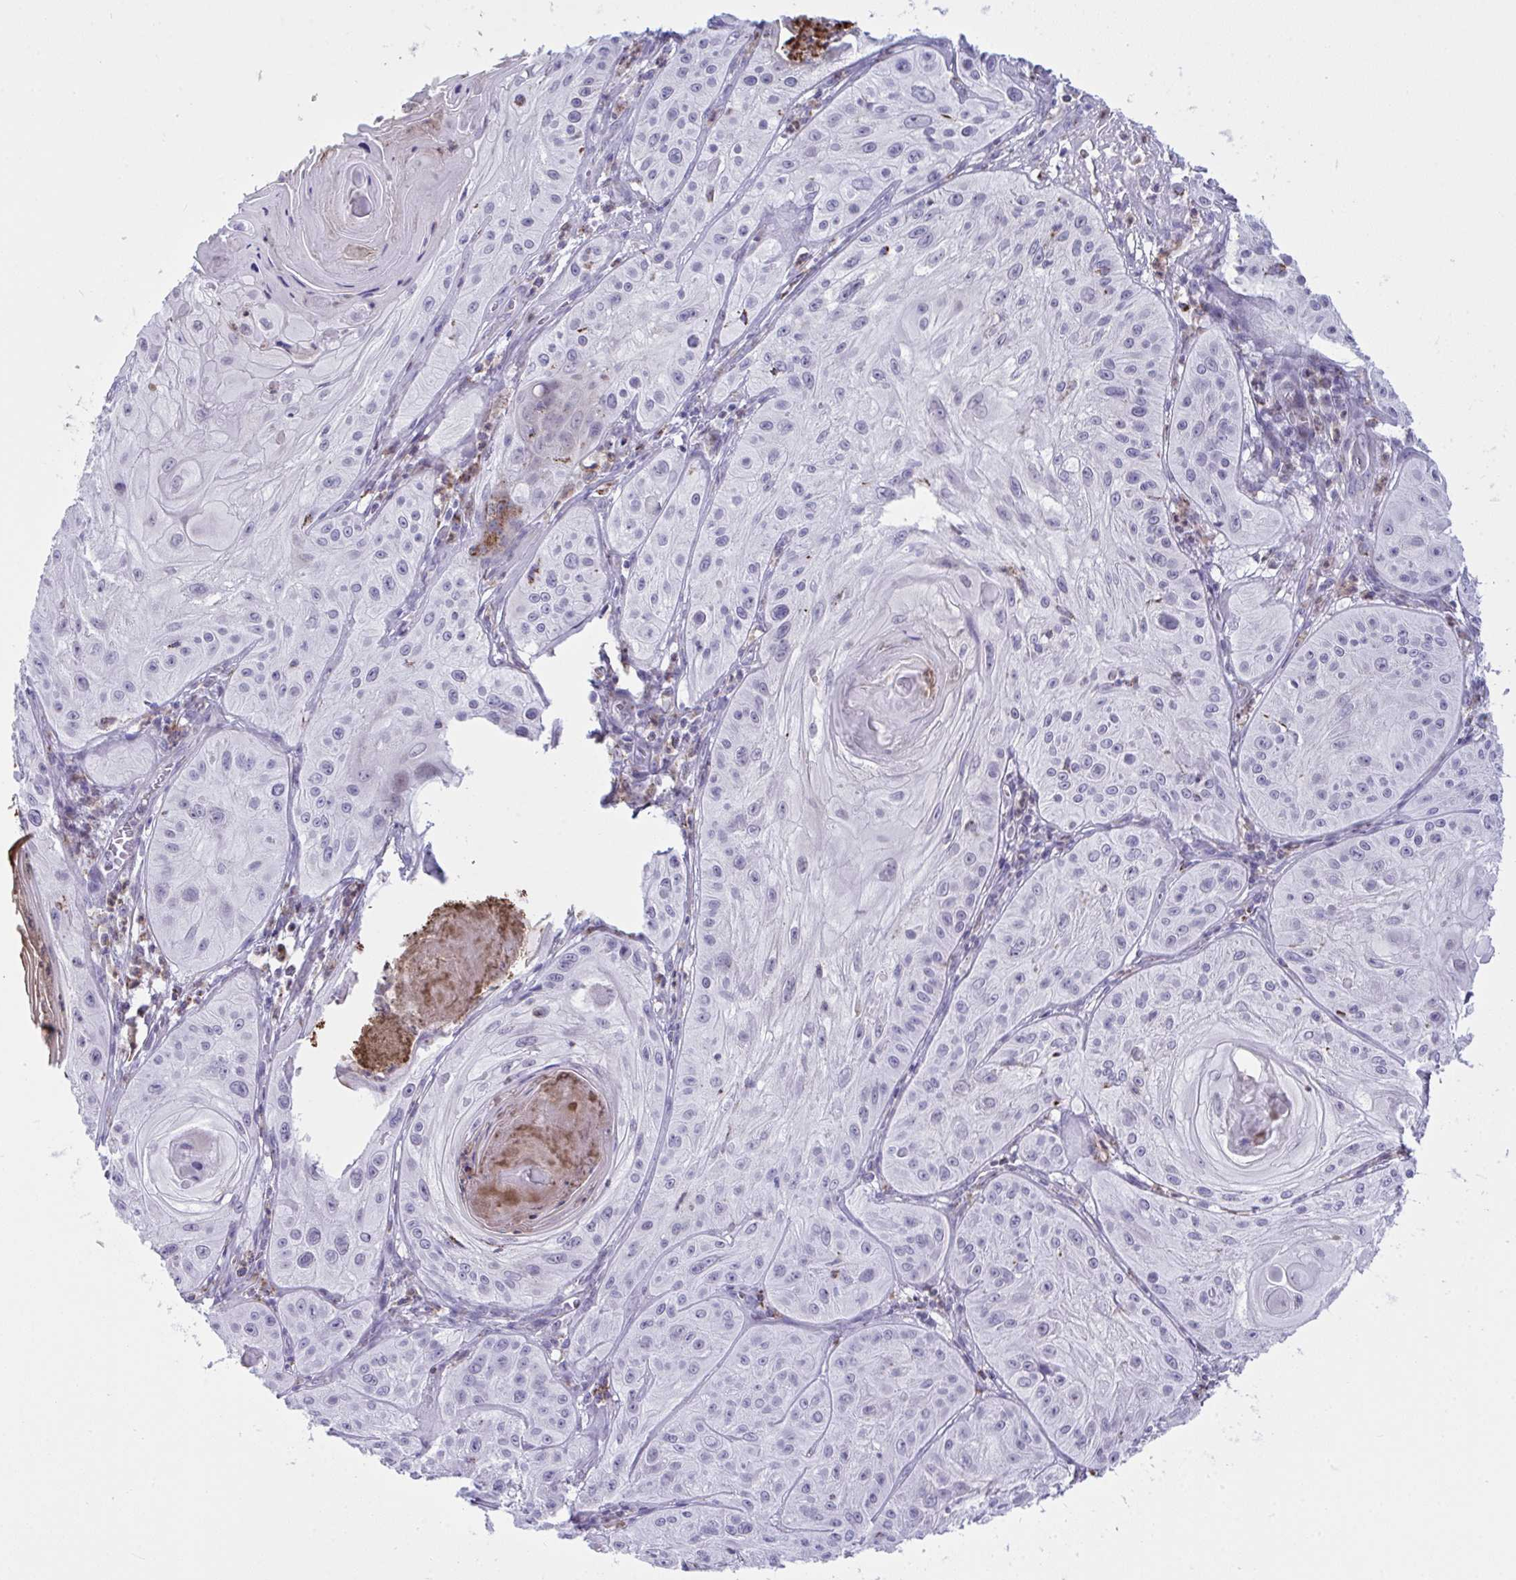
{"staining": {"intensity": "negative", "quantity": "none", "location": "none"}, "tissue": "skin cancer", "cell_type": "Tumor cells", "image_type": "cancer", "snomed": [{"axis": "morphology", "description": "Squamous cell carcinoma, NOS"}, {"axis": "topography", "description": "Skin"}], "caption": "Skin cancer (squamous cell carcinoma) was stained to show a protein in brown. There is no significant positivity in tumor cells.", "gene": "PLA2G12B", "patient": {"sex": "male", "age": 85}}